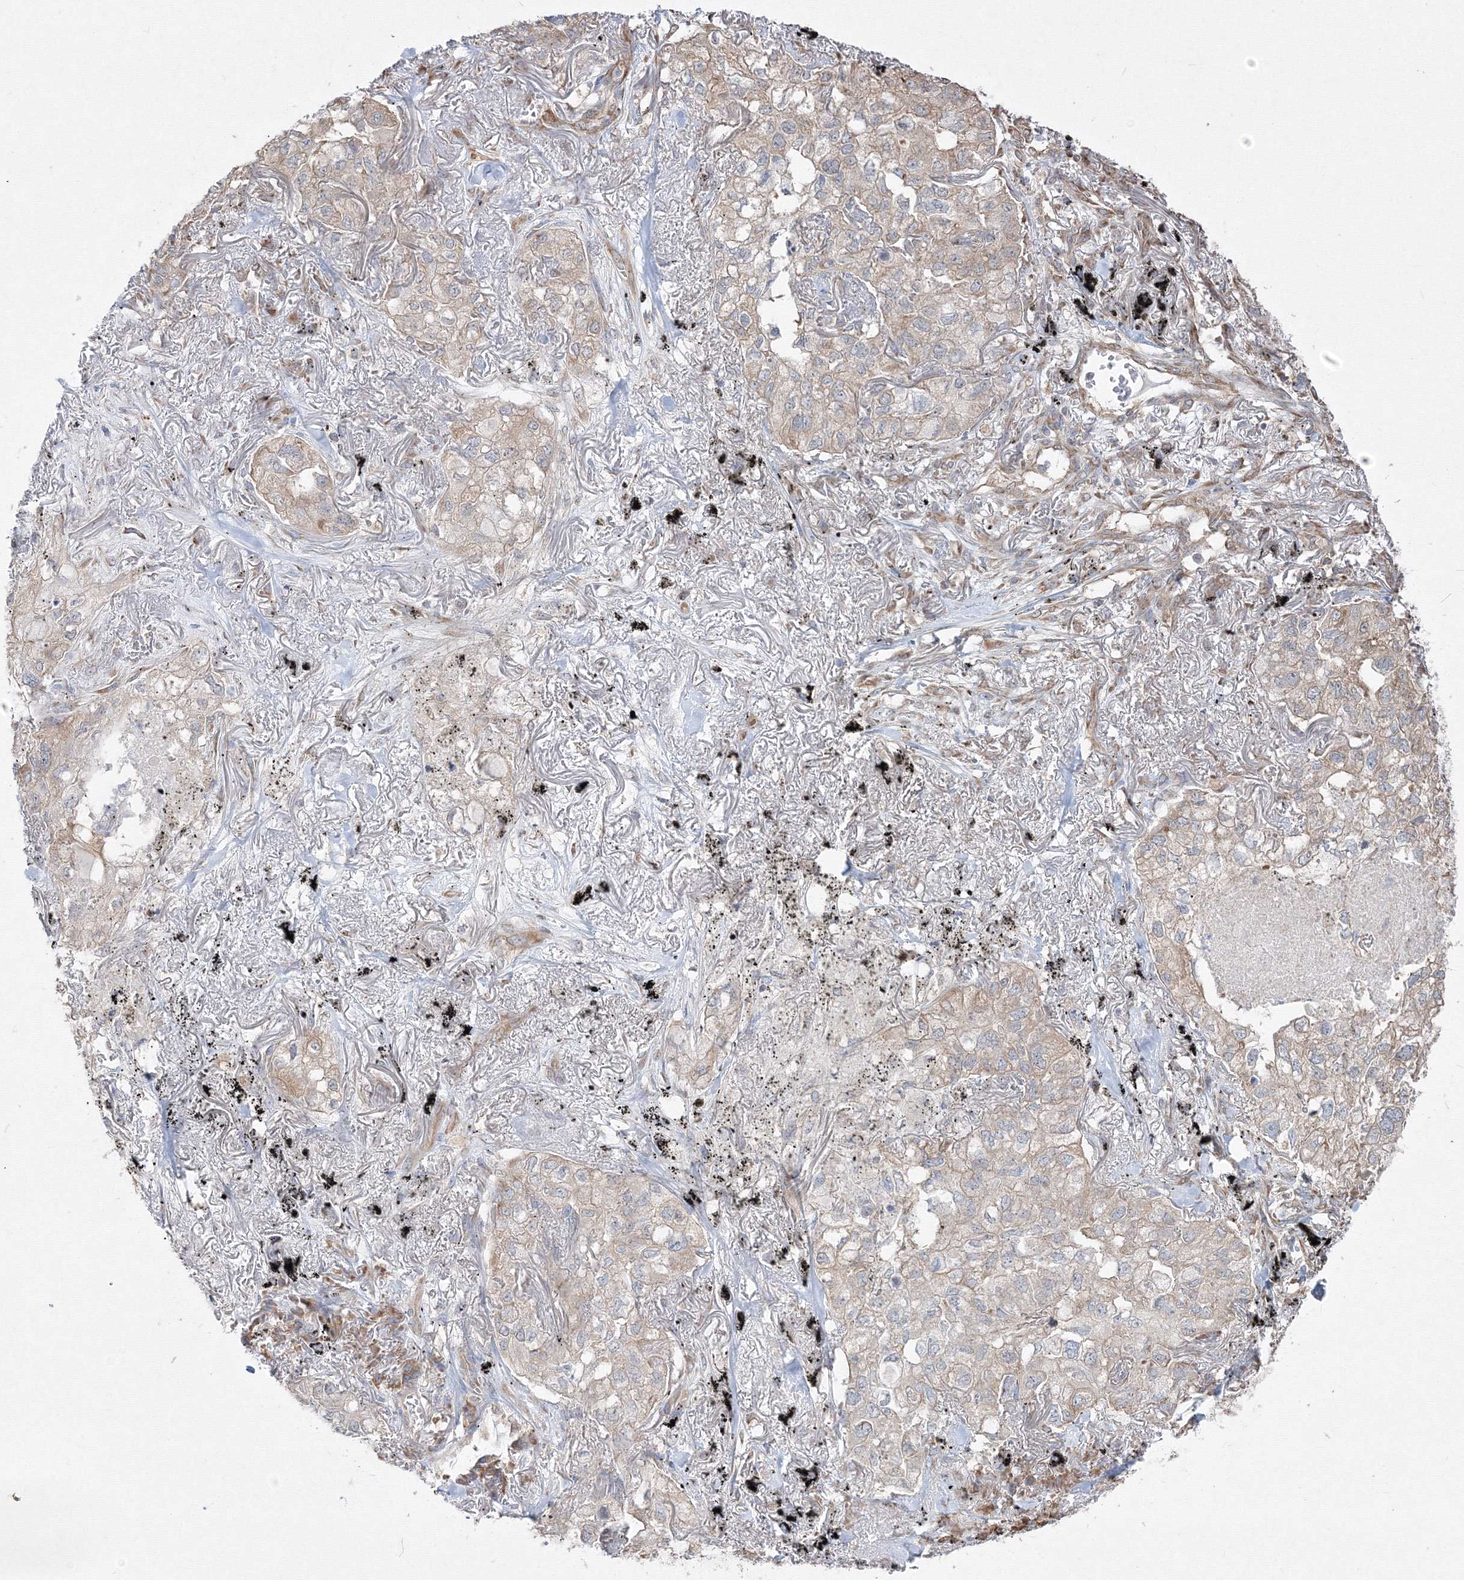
{"staining": {"intensity": "weak", "quantity": "25%-75%", "location": "cytoplasmic/membranous"}, "tissue": "lung cancer", "cell_type": "Tumor cells", "image_type": "cancer", "snomed": [{"axis": "morphology", "description": "Adenocarcinoma, NOS"}, {"axis": "topography", "description": "Lung"}], "caption": "A high-resolution histopathology image shows immunohistochemistry (IHC) staining of lung cancer (adenocarcinoma), which demonstrates weak cytoplasmic/membranous expression in about 25%-75% of tumor cells. The staining was performed using DAB (3,3'-diaminobenzidine) to visualize the protein expression in brown, while the nuclei were stained in blue with hematoxylin (Magnification: 20x).", "gene": "FBXL8", "patient": {"sex": "male", "age": 65}}